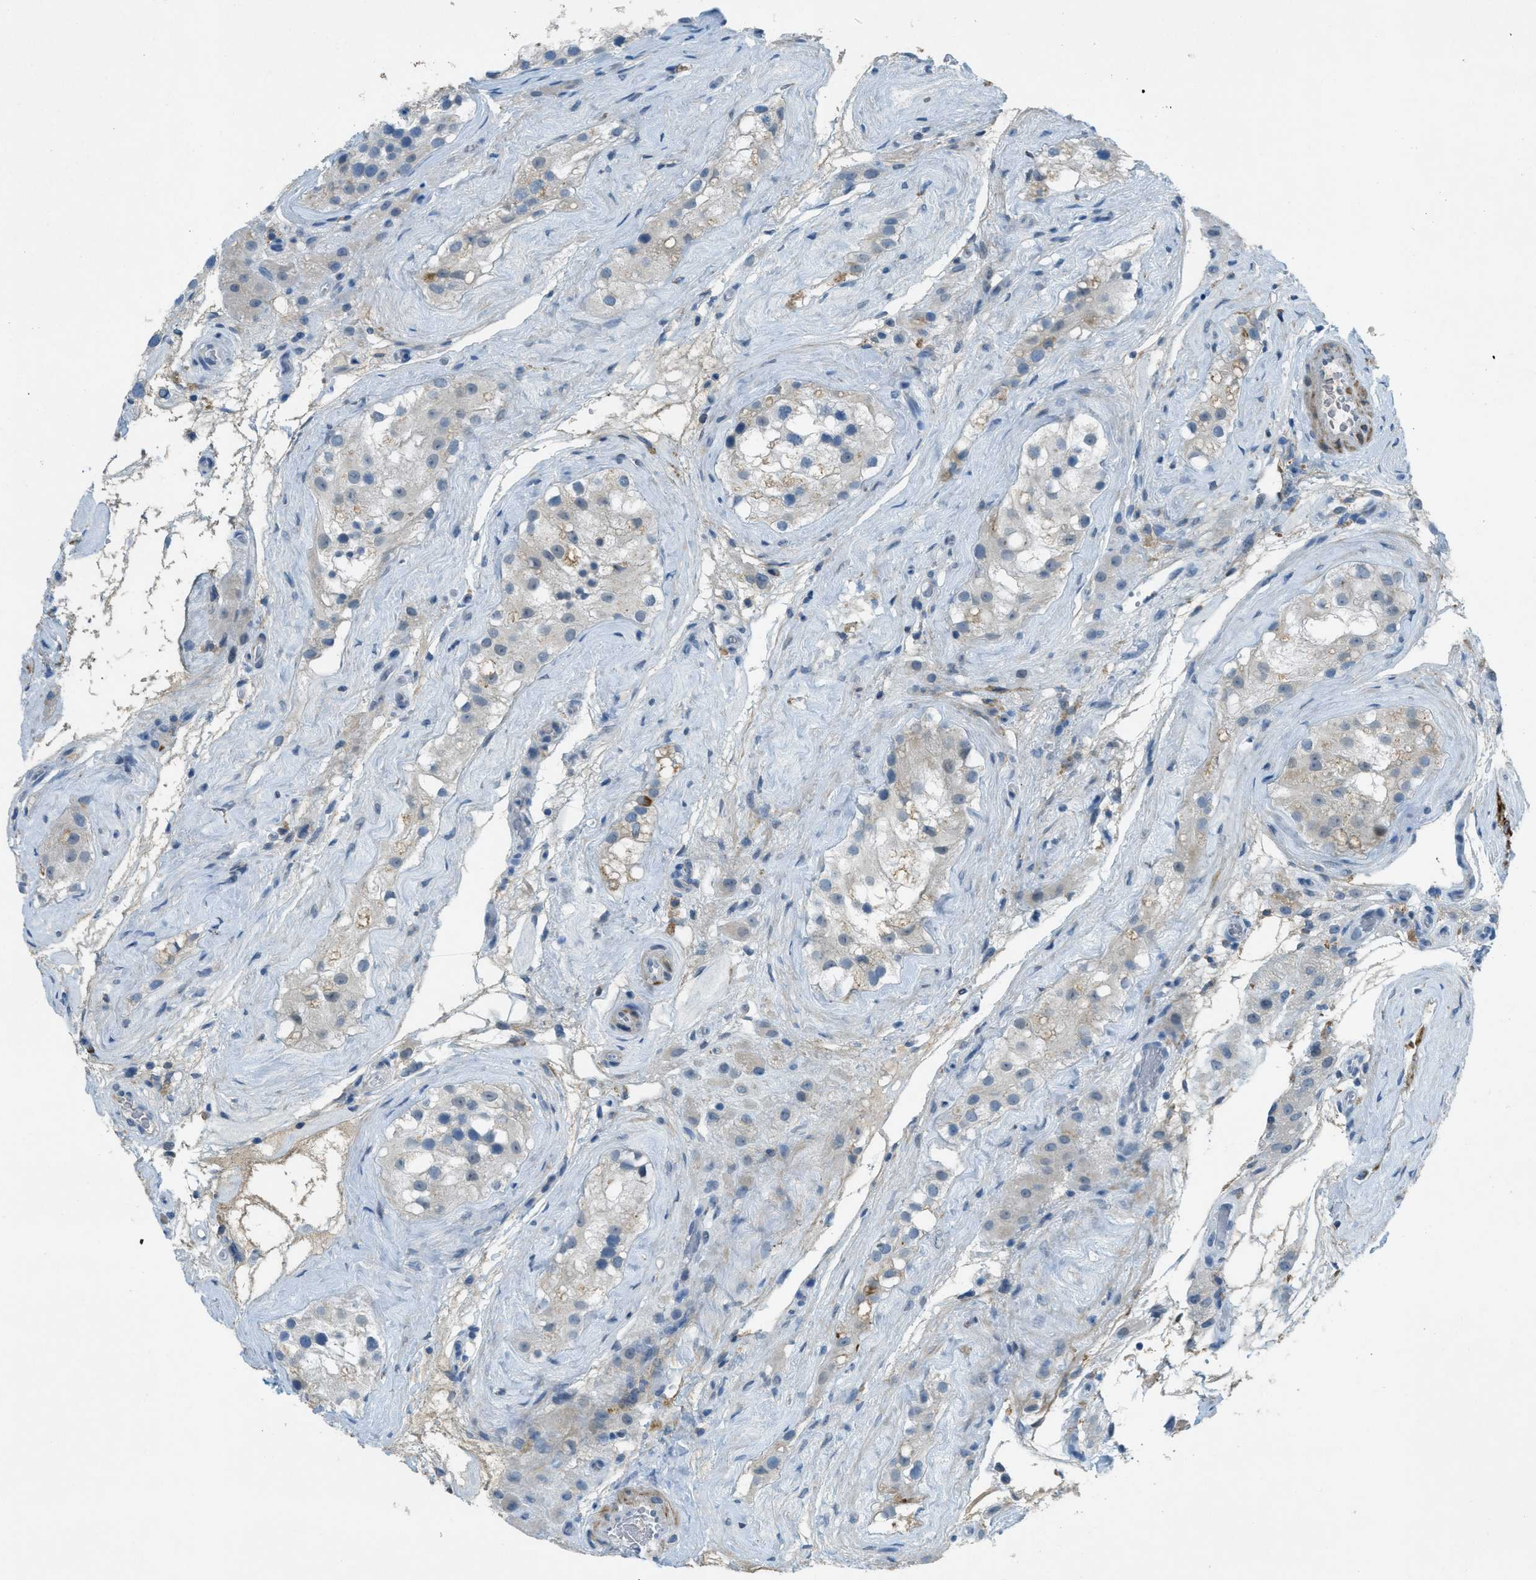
{"staining": {"intensity": "negative", "quantity": "none", "location": "none"}, "tissue": "testis", "cell_type": "Cells in seminiferous ducts", "image_type": "normal", "snomed": [{"axis": "morphology", "description": "Normal tissue, NOS"}, {"axis": "morphology", "description": "Seminoma, NOS"}, {"axis": "topography", "description": "Testis"}], "caption": "IHC of unremarkable human testis exhibits no staining in cells in seminiferous ducts.", "gene": "KLHL8", "patient": {"sex": "male", "age": 71}}